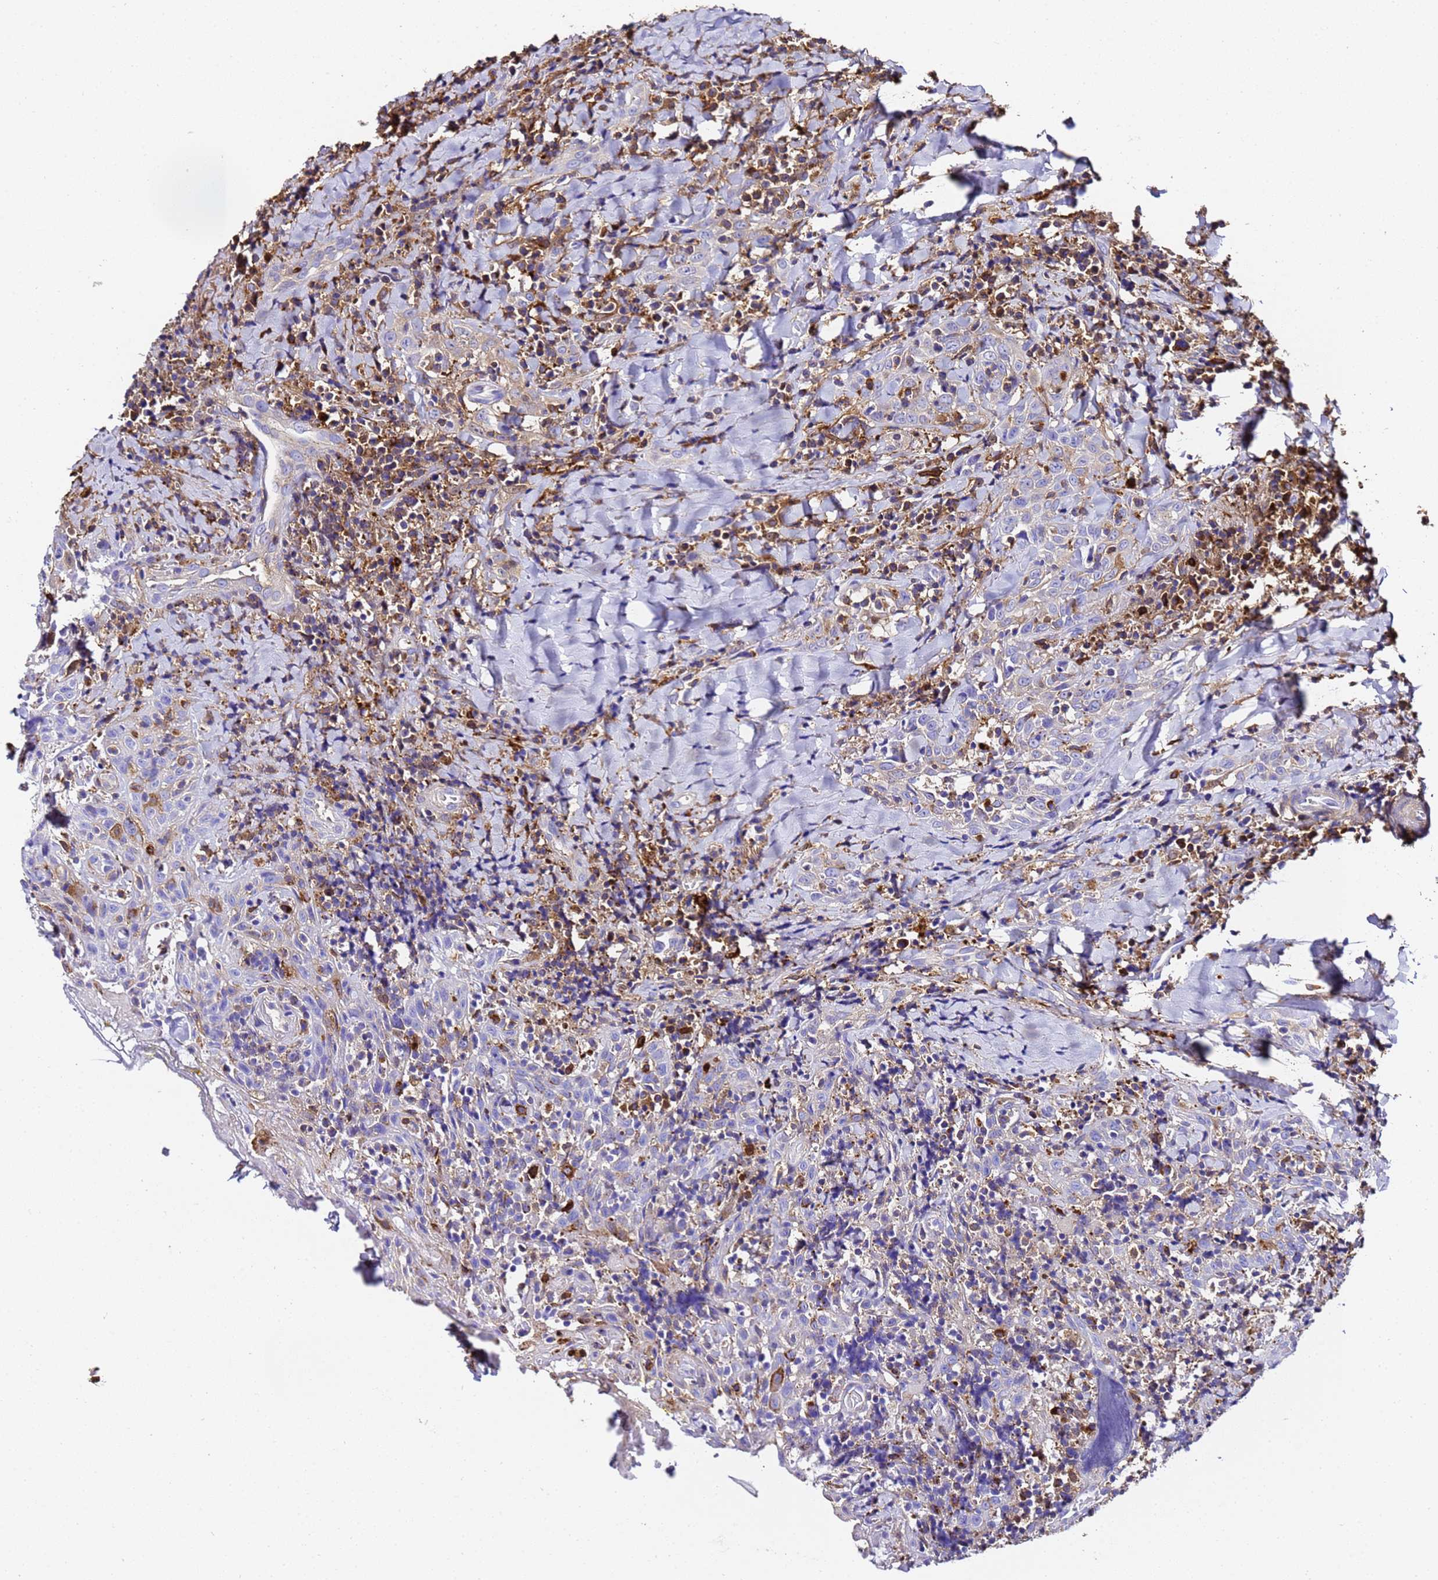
{"staining": {"intensity": "negative", "quantity": "none", "location": "none"}, "tissue": "head and neck cancer", "cell_type": "Tumor cells", "image_type": "cancer", "snomed": [{"axis": "morphology", "description": "Squamous cell carcinoma, NOS"}, {"axis": "topography", "description": "Head-Neck"}], "caption": "Protein analysis of squamous cell carcinoma (head and neck) displays no significant staining in tumor cells.", "gene": "FTL", "patient": {"sex": "female", "age": 70}}